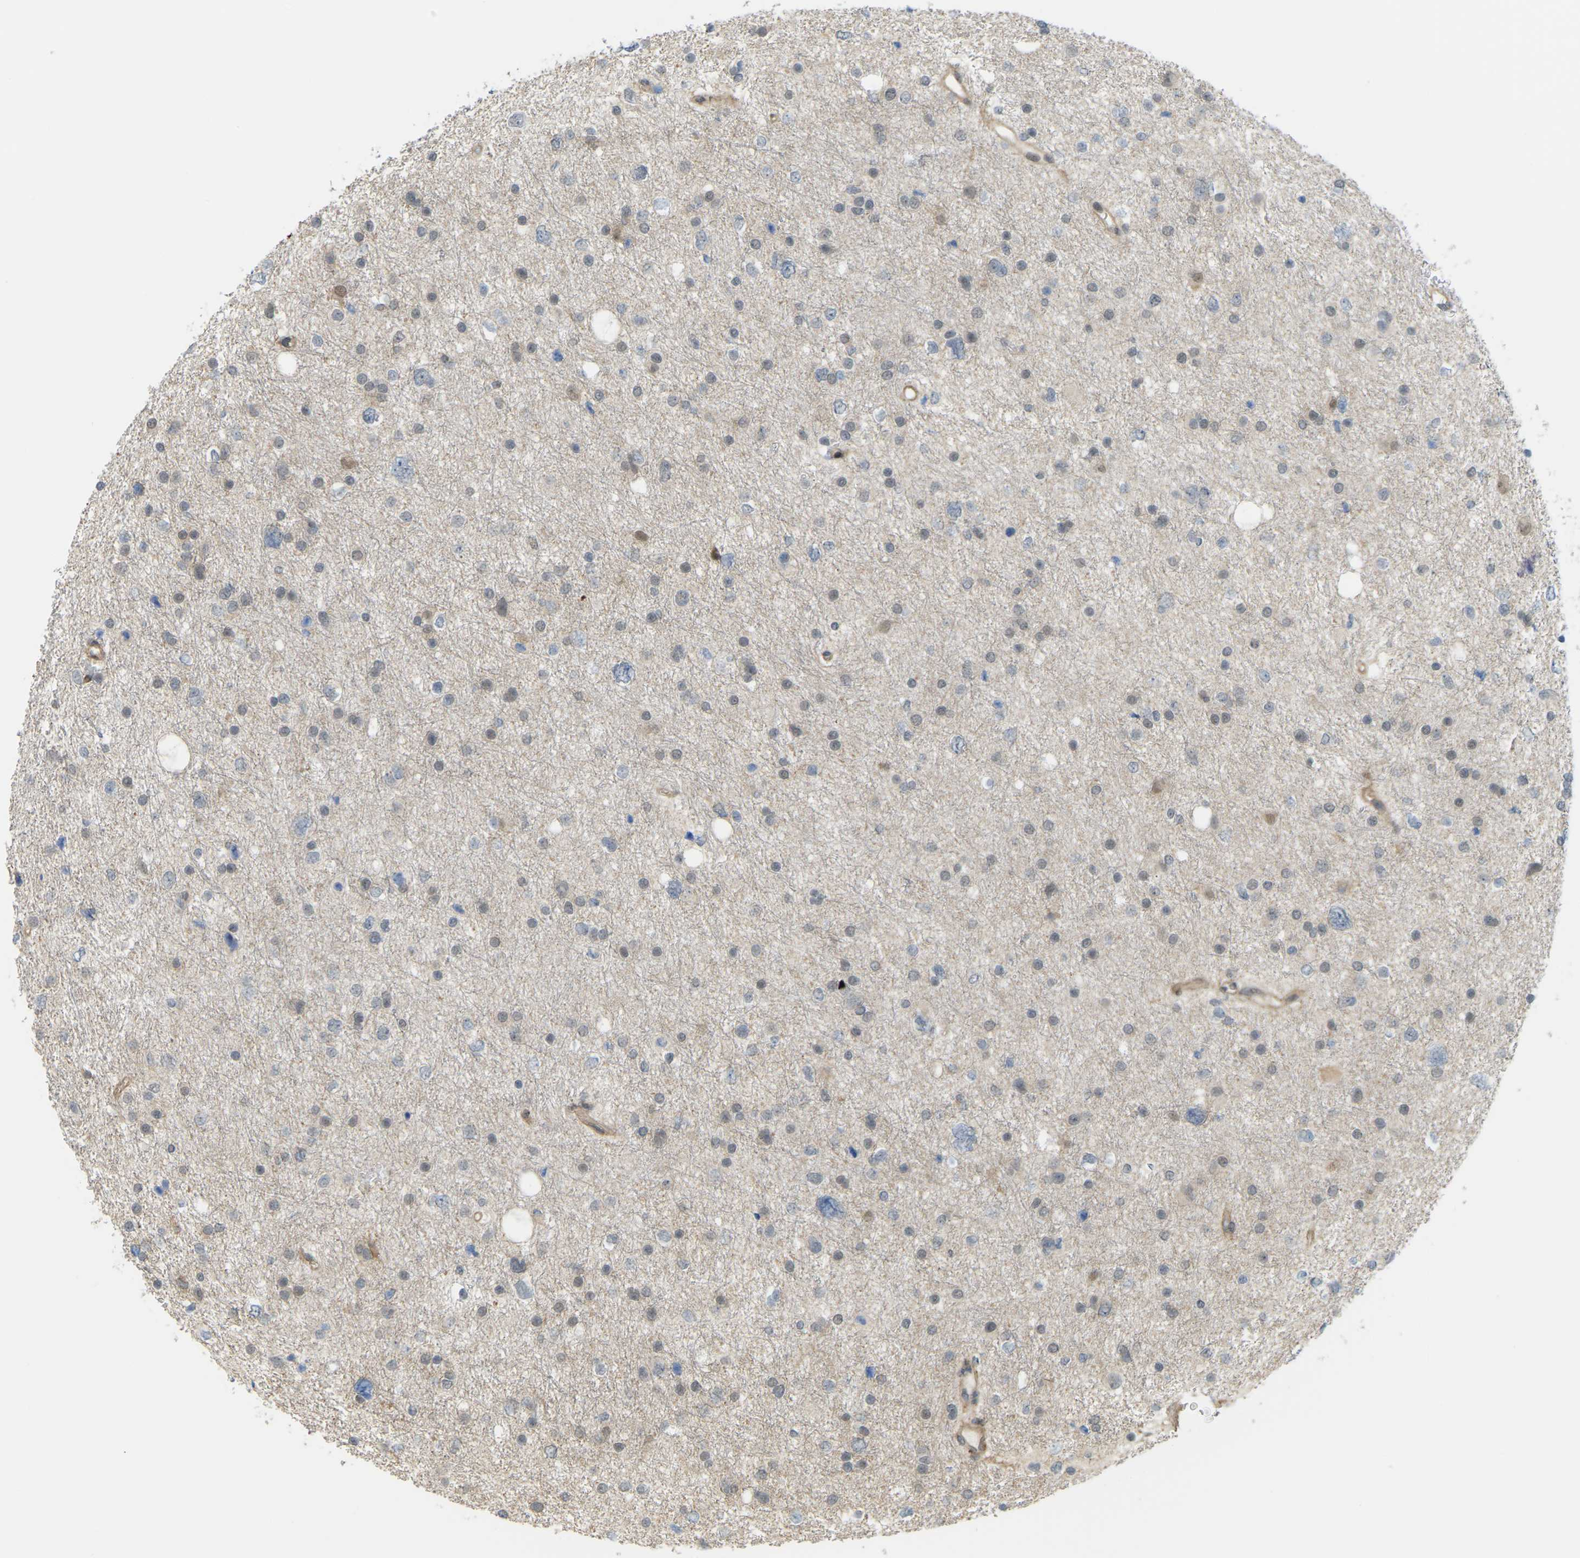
{"staining": {"intensity": "weak", "quantity": "<25%", "location": "cytoplasmic/membranous,nuclear"}, "tissue": "glioma", "cell_type": "Tumor cells", "image_type": "cancer", "snomed": [{"axis": "morphology", "description": "Glioma, malignant, Low grade"}, {"axis": "topography", "description": "Brain"}], "caption": "Glioma was stained to show a protein in brown. There is no significant positivity in tumor cells.", "gene": "SERPINB5", "patient": {"sex": "female", "age": 37}}